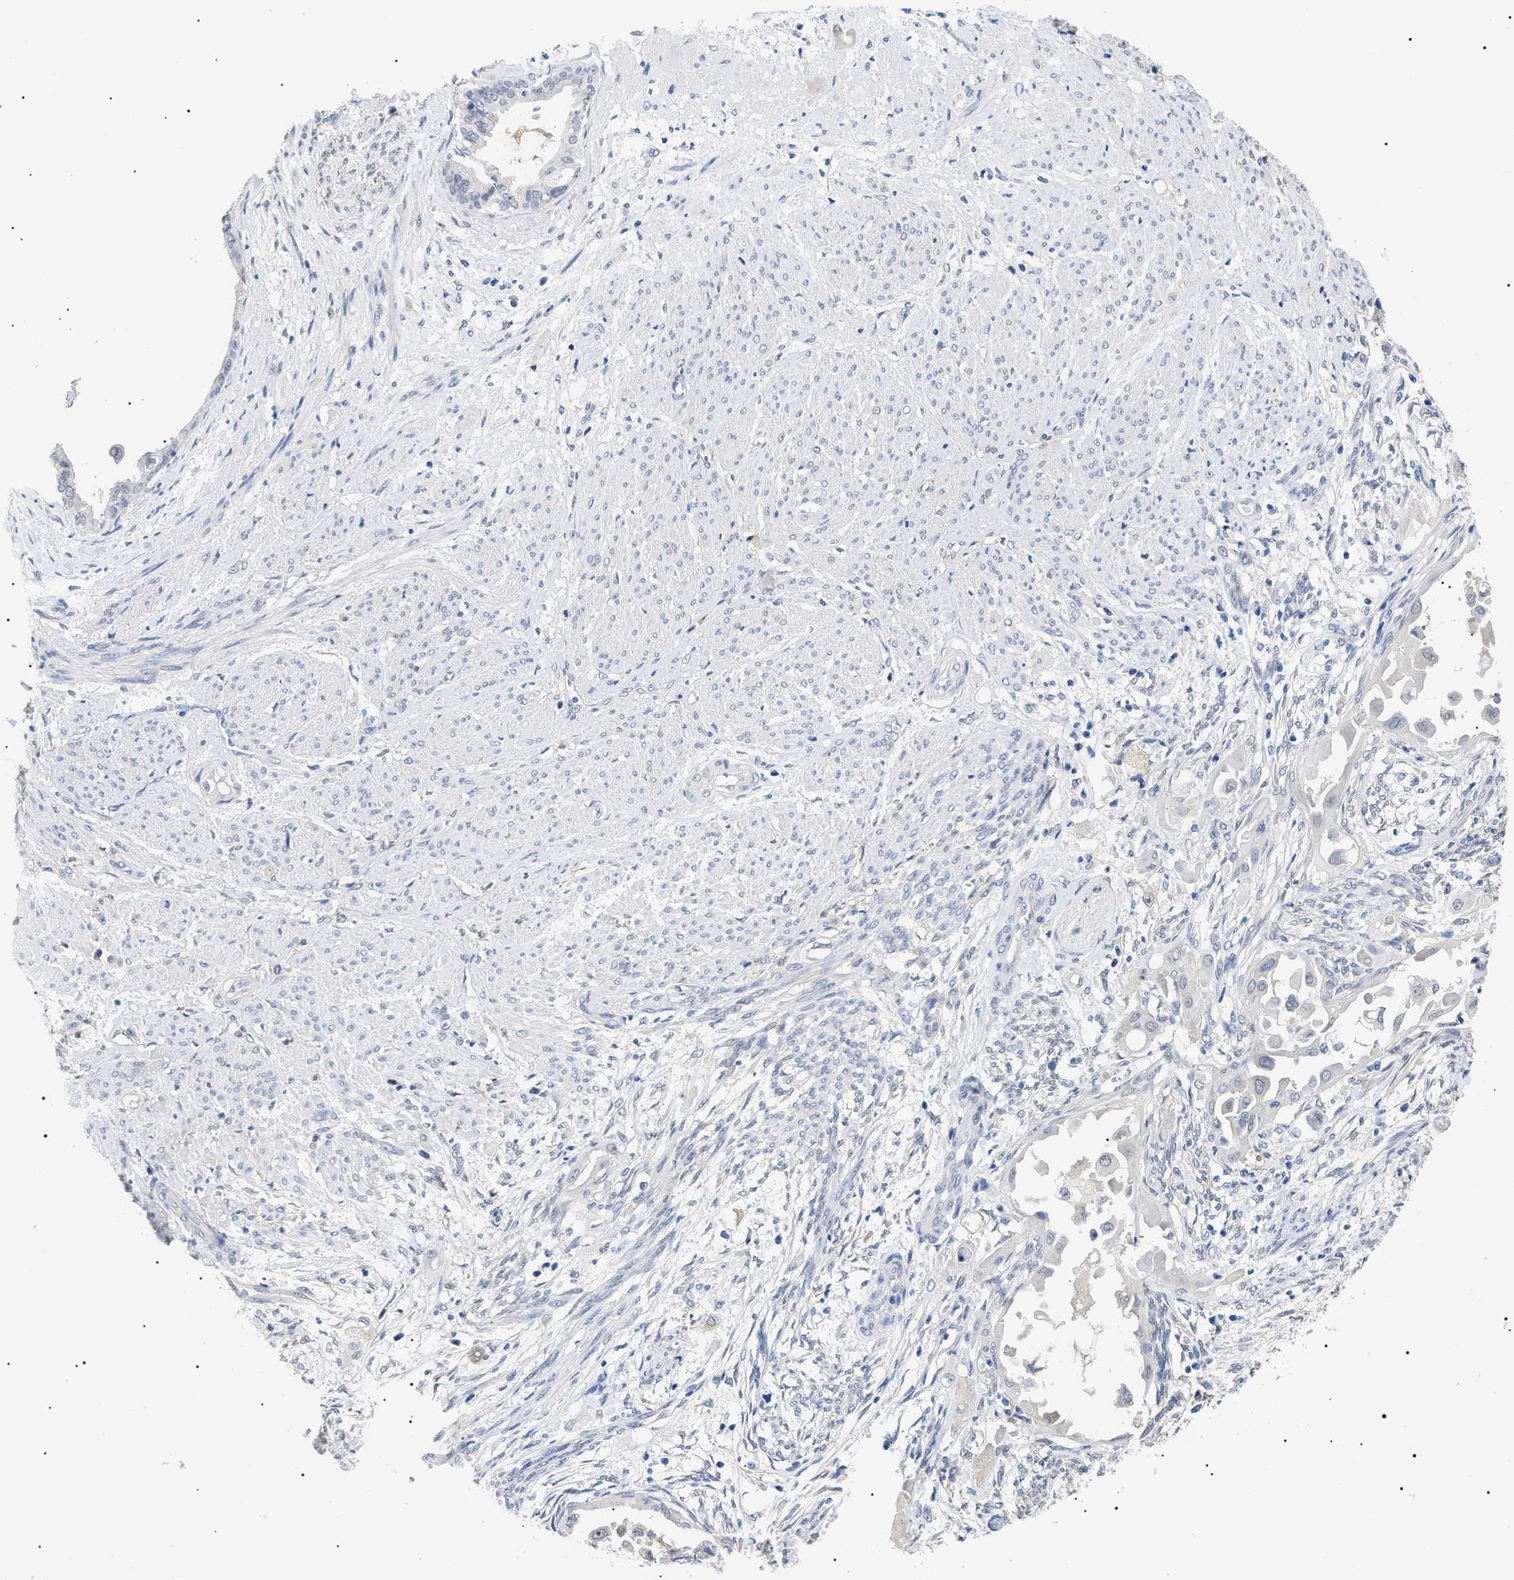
{"staining": {"intensity": "negative", "quantity": "none", "location": "none"}, "tissue": "cervical cancer", "cell_type": "Tumor cells", "image_type": "cancer", "snomed": [{"axis": "morphology", "description": "Normal tissue, NOS"}, {"axis": "morphology", "description": "Adenocarcinoma, NOS"}, {"axis": "topography", "description": "Cervix"}, {"axis": "topography", "description": "Endometrium"}], "caption": "IHC of cervical cancer (adenocarcinoma) displays no expression in tumor cells.", "gene": "PRRT2", "patient": {"sex": "female", "age": 86}}